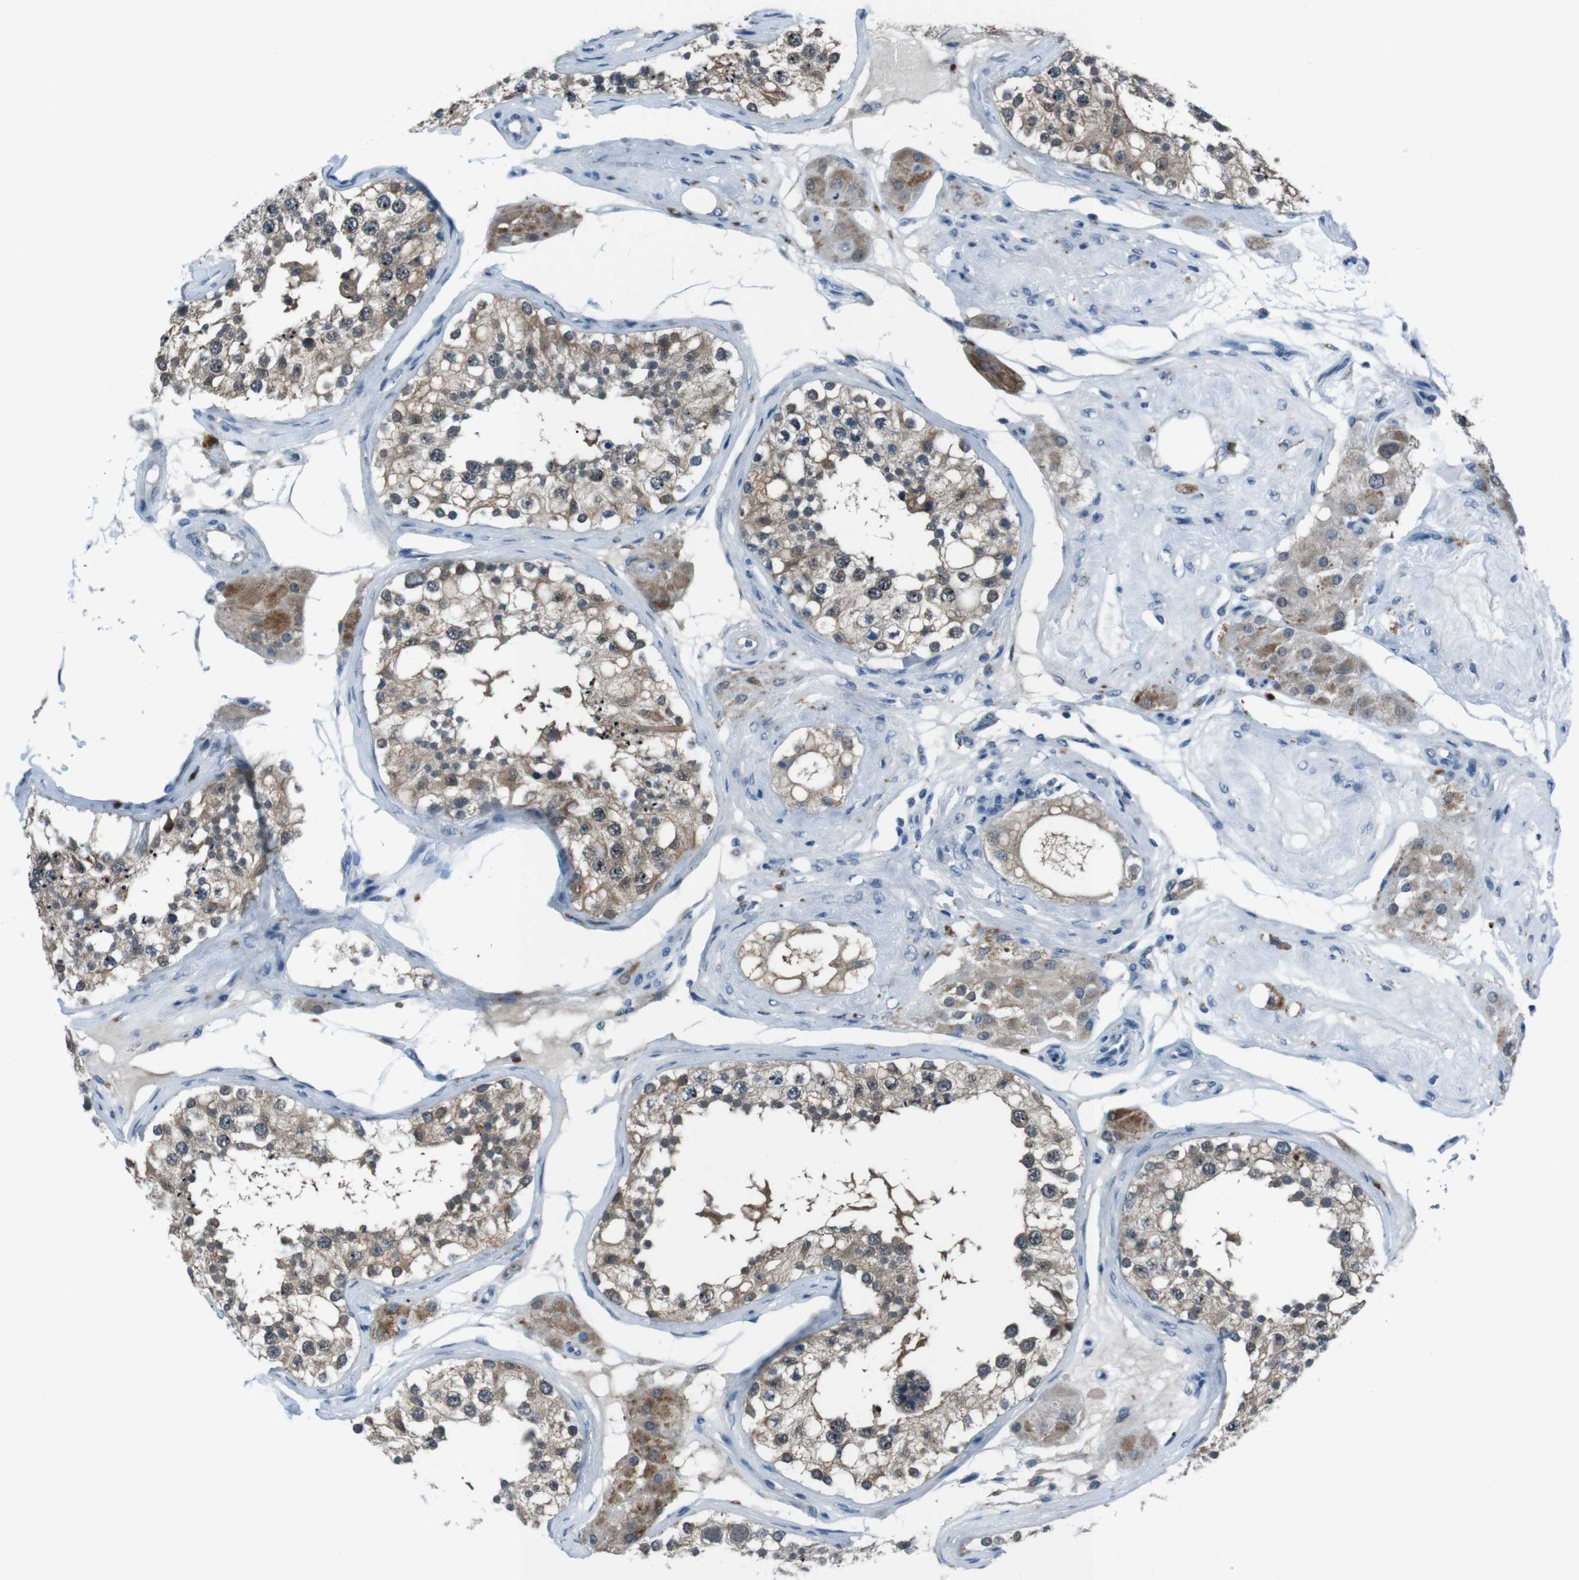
{"staining": {"intensity": "moderate", "quantity": ">75%", "location": "cytoplasmic/membranous,nuclear"}, "tissue": "testis", "cell_type": "Cells in seminiferous ducts", "image_type": "normal", "snomed": [{"axis": "morphology", "description": "Normal tissue, NOS"}, {"axis": "topography", "description": "Testis"}], "caption": "Testis stained with DAB (3,3'-diaminobenzidine) immunohistochemistry exhibits medium levels of moderate cytoplasmic/membranous,nuclear positivity in approximately >75% of cells in seminiferous ducts.", "gene": "LRP5", "patient": {"sex": "male", "age": 68}}